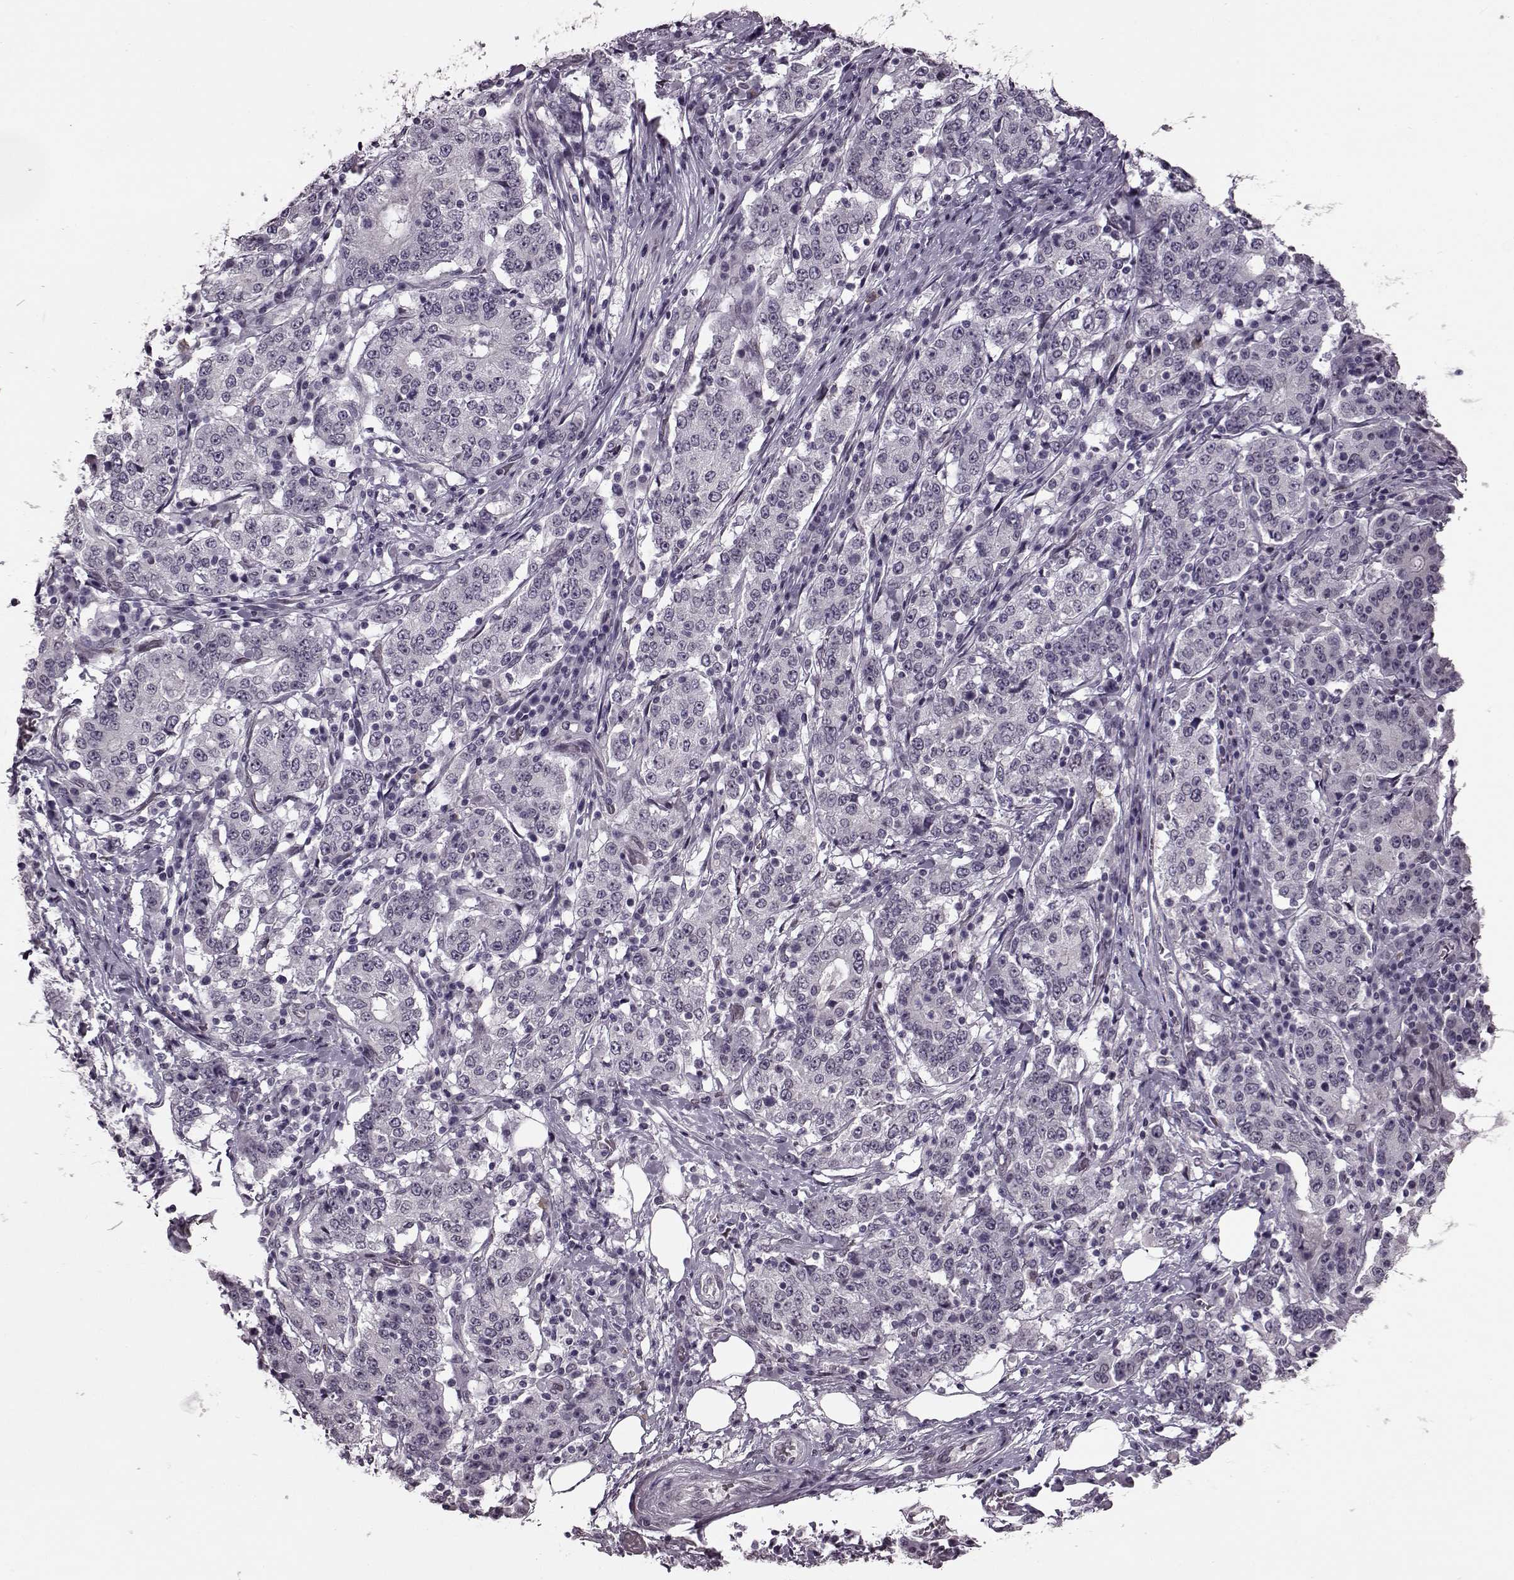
{"staining": {"intensity": "negative", "quantity": "none", "location": "none"}, "tissue": "stomach cancer", "cell_type": "Tumor cells", "image_type": "cancer", "snomed": [{"axis": "morphology", "description": "Adenocarcinoma, NOS"}, {"axis": "topography", "description": "Stomach"}], "caption": "High magnification brightfield microscopy of stomach cancer (adenocarcinoma) stained with DAB (brown) and counterstained with hematoxylin (blue): tumor cells show no significant expression.", "gene": "STX1B", "patient": {"sex": "male", "age": 59}}